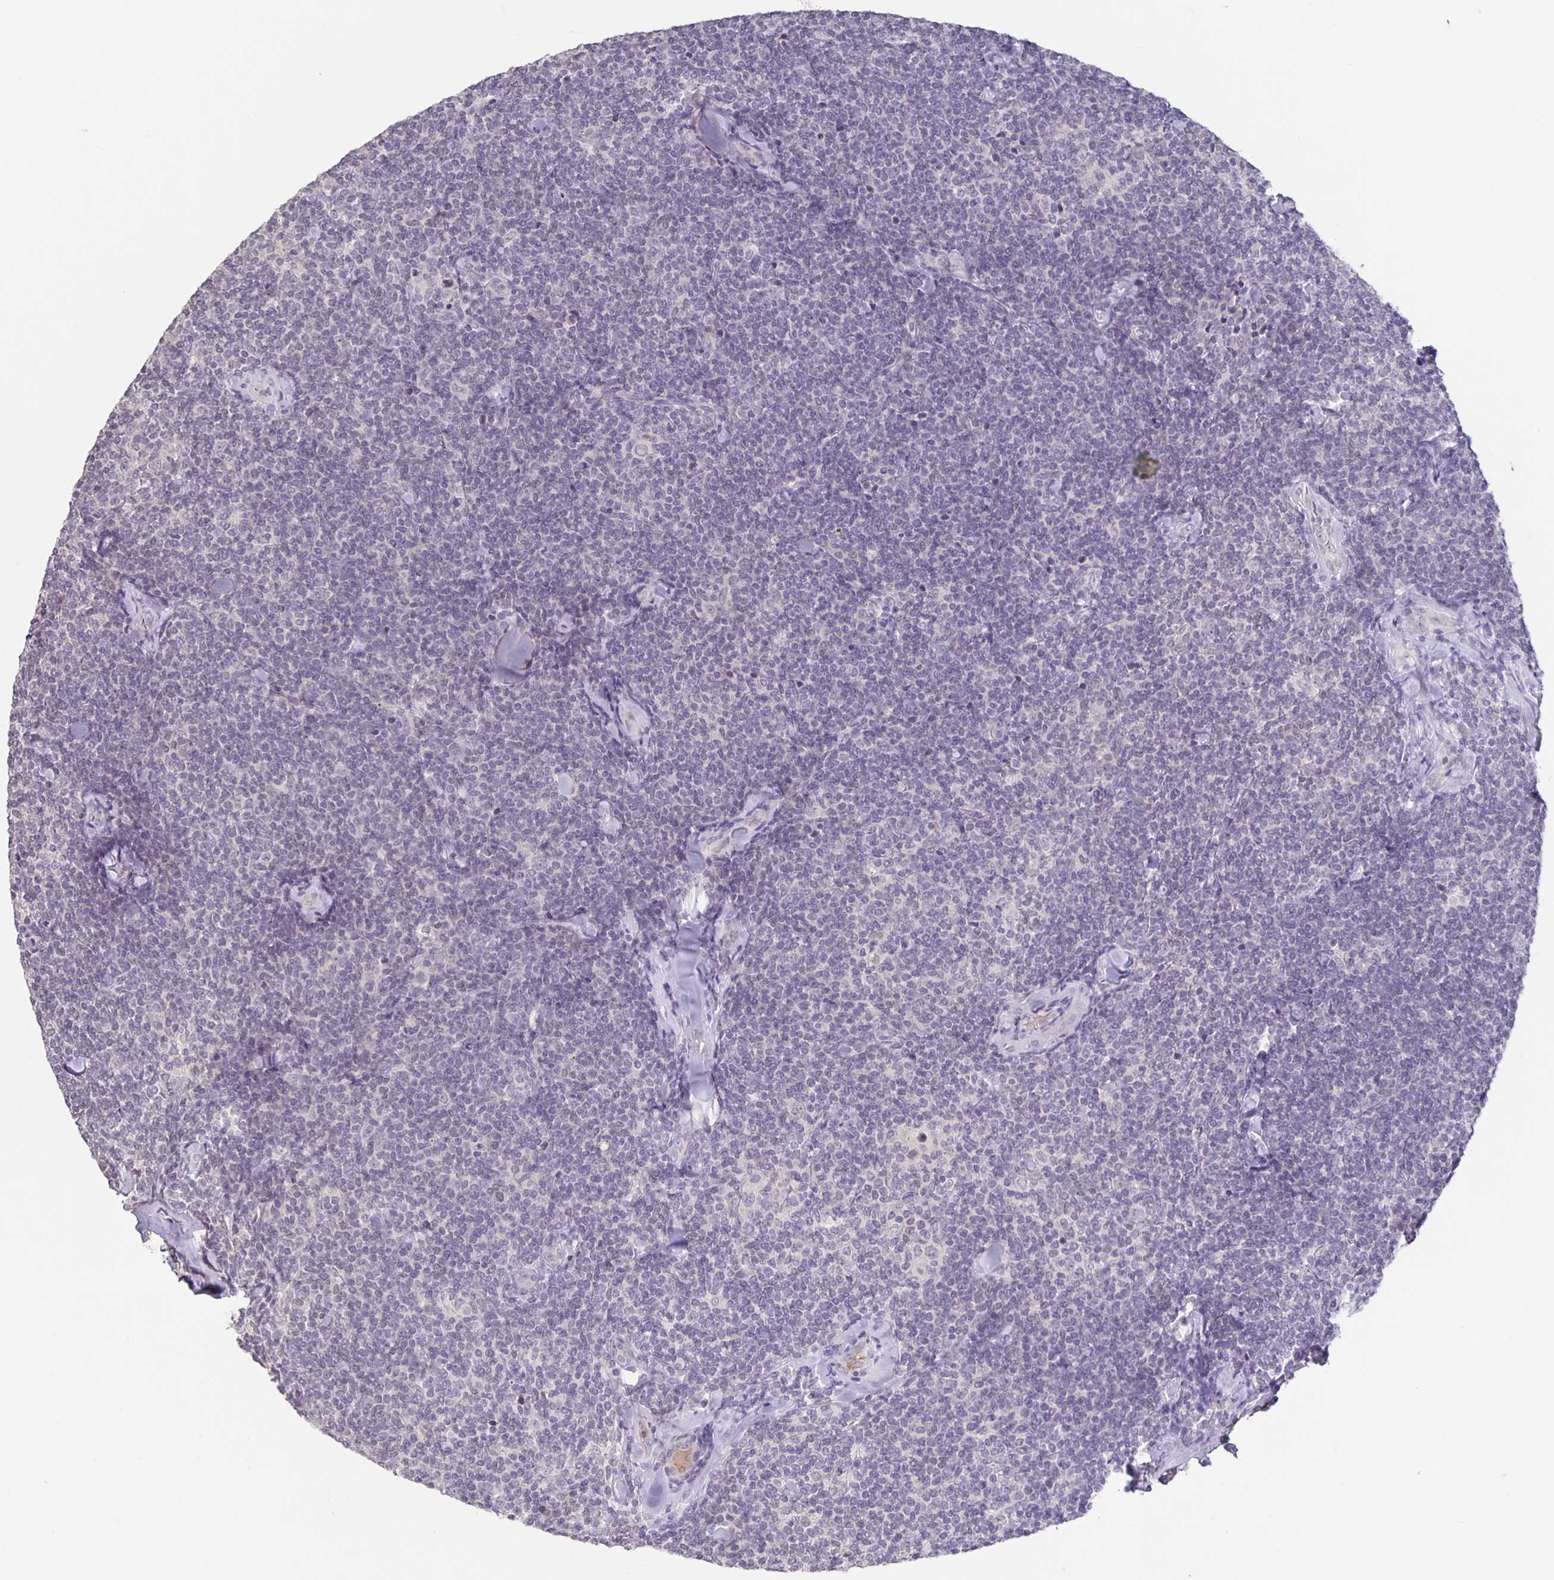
{"staining": {"intensity": "negative", "quantity": "none", "location": "none"}, "tissue": "lymphoma", "cell_type": "Tumor cells", "image_type": "cancer", "snomed": [{"axis": "morphology", "description": "Malignant lymphoma, non-Hodgkin's type, Low grade"}, {"axis": "topography", "description": "Lymph node"}], "caption": "IHC image of human lymphoma stained for a protein (brown), which exhibits no positivity in tumor cells.", "gene": "INSL5", "patient": {"sex": "female", "age": 56}}